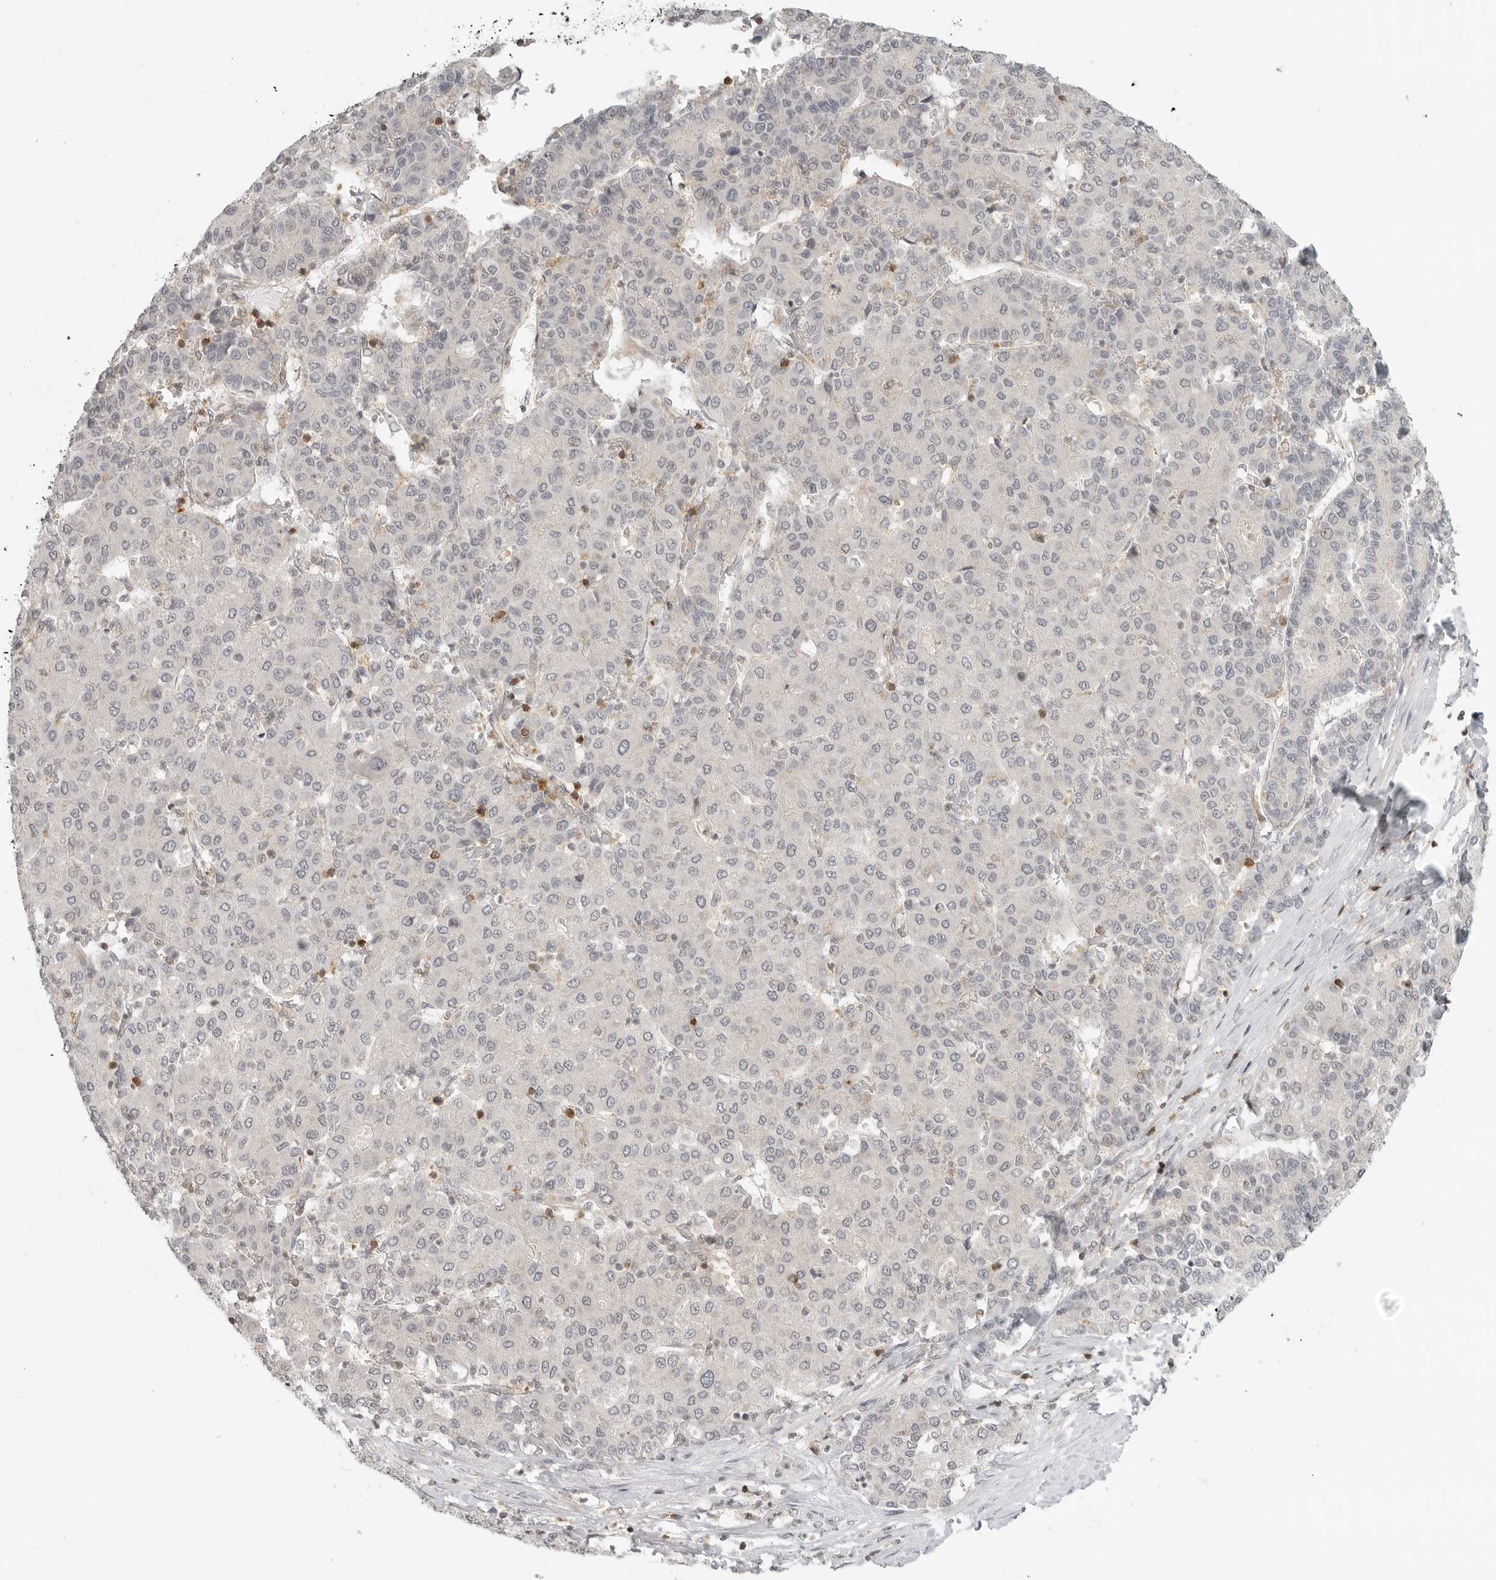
{"staining": {"intensity": "negative", "quantity": "none", "location": "none"}, "tissue": "liver cancer", "cell_type": "Tumor cells", "image_type": "cancer", "snomed": [{"axis": "morphology", "description": "Carcinoma, Hepatocellular, NOS"}, {"axis": "topography", "description": "Liver"}], "caption": "Immunohistochemistry (IHC) of liver cancer reveals no staining in tumor cells. (IHC, brightfield microscopy, high magnification).", "gene": "SH3KBP1", "patient": {"sex": "male", "age": 65}}